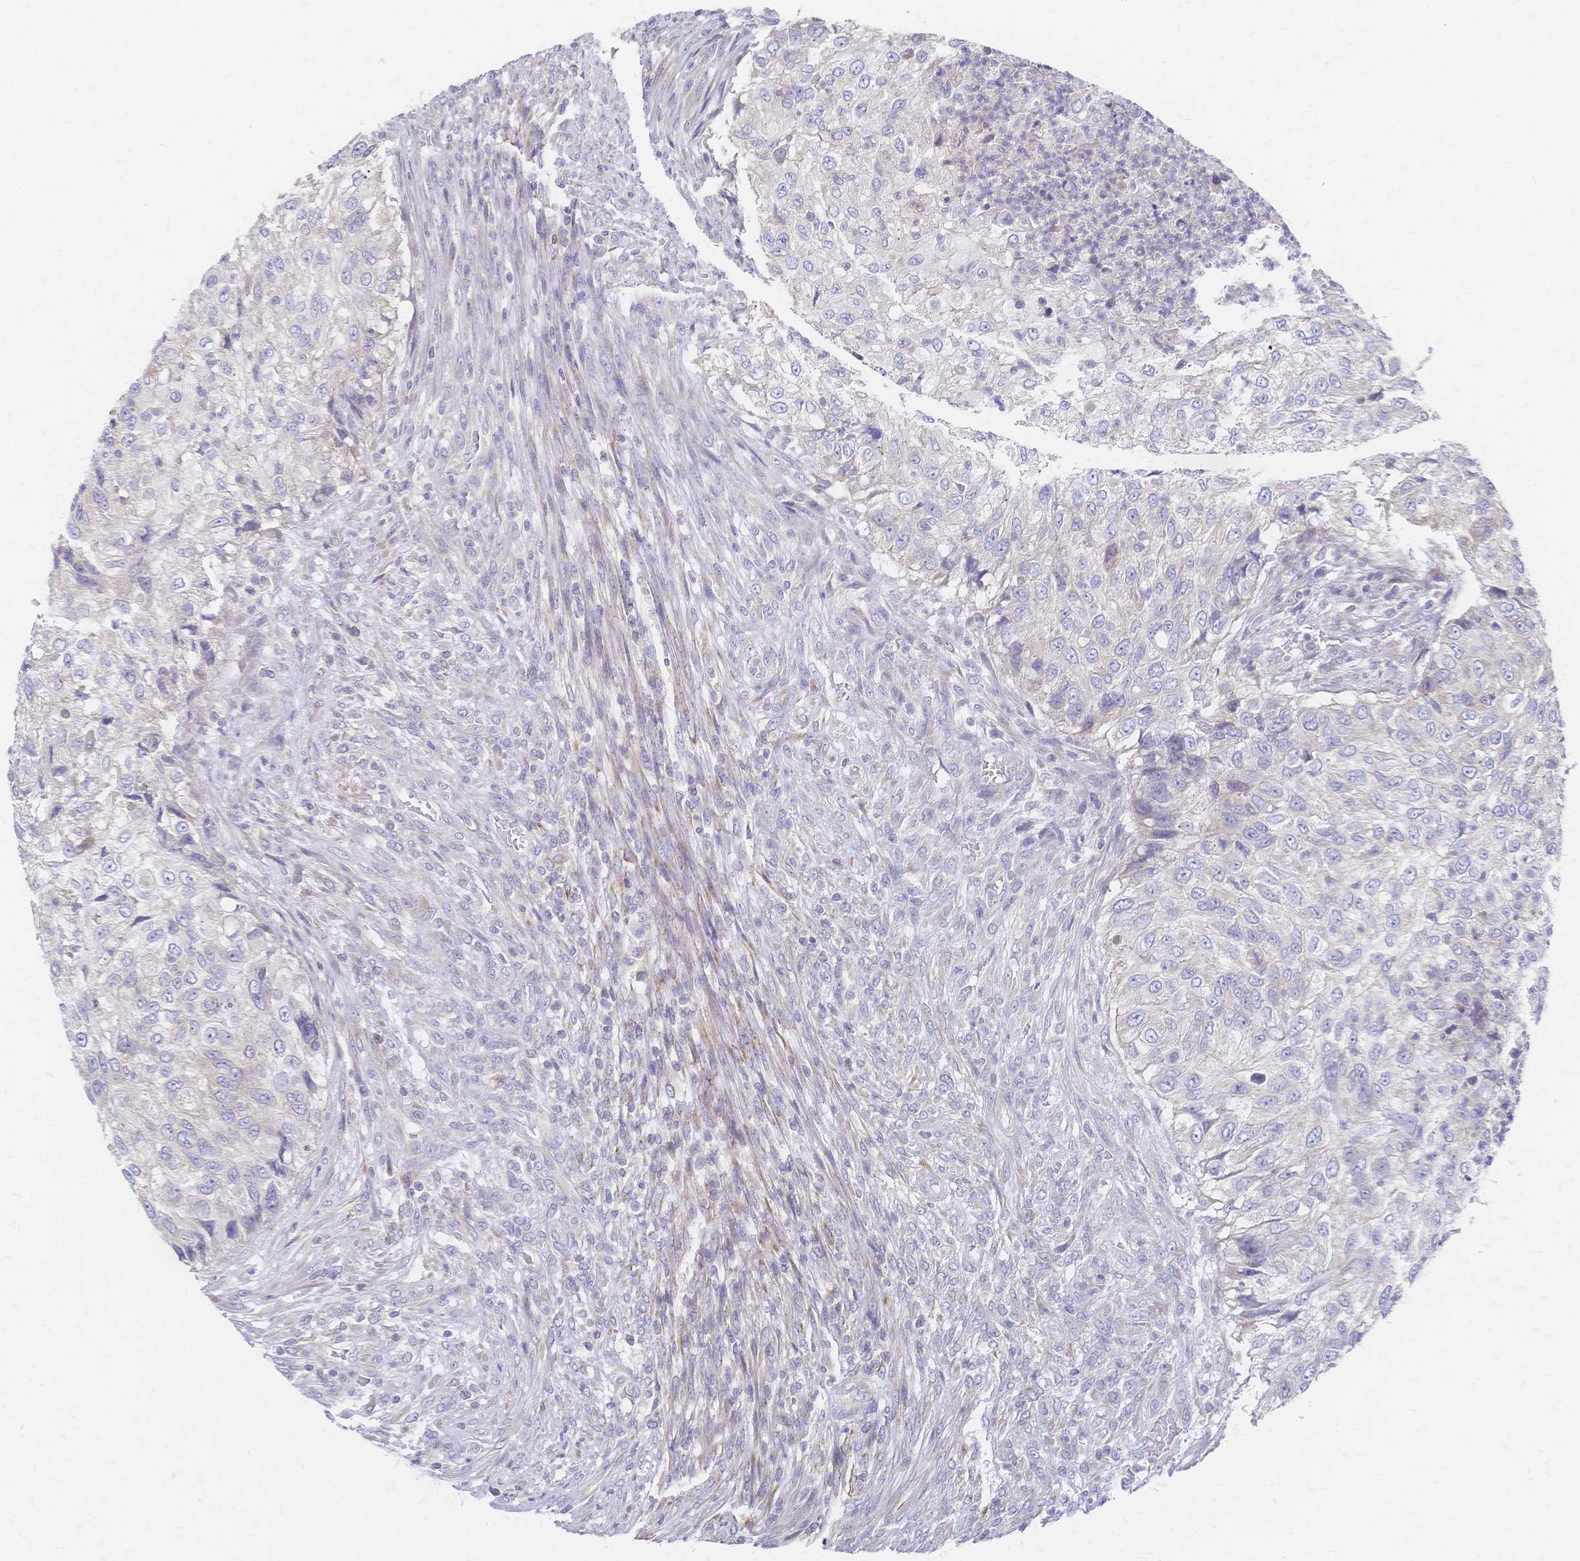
{"staining": {"intensity": "negative", "quantity": "none", "location": "none"}, "tissue": "urothelial cancer", "cell_type": "Tumor cells", "image_type": "cancer", "snomed": [{"axis": "morphology", "description": "Urothelial carcinoma, High grade"}, {"axis": "topography", "description": "Urinary bladder"}], "caption": "The histopathology image displays no significant staining in tumor cells of urothelial carcinoma (high-grade). (Immunohistochemistry (ihc), brightfield microscopy, high magnification).", "gene": "CYB5A", "patient": {"sex": "female", "age": 60}}